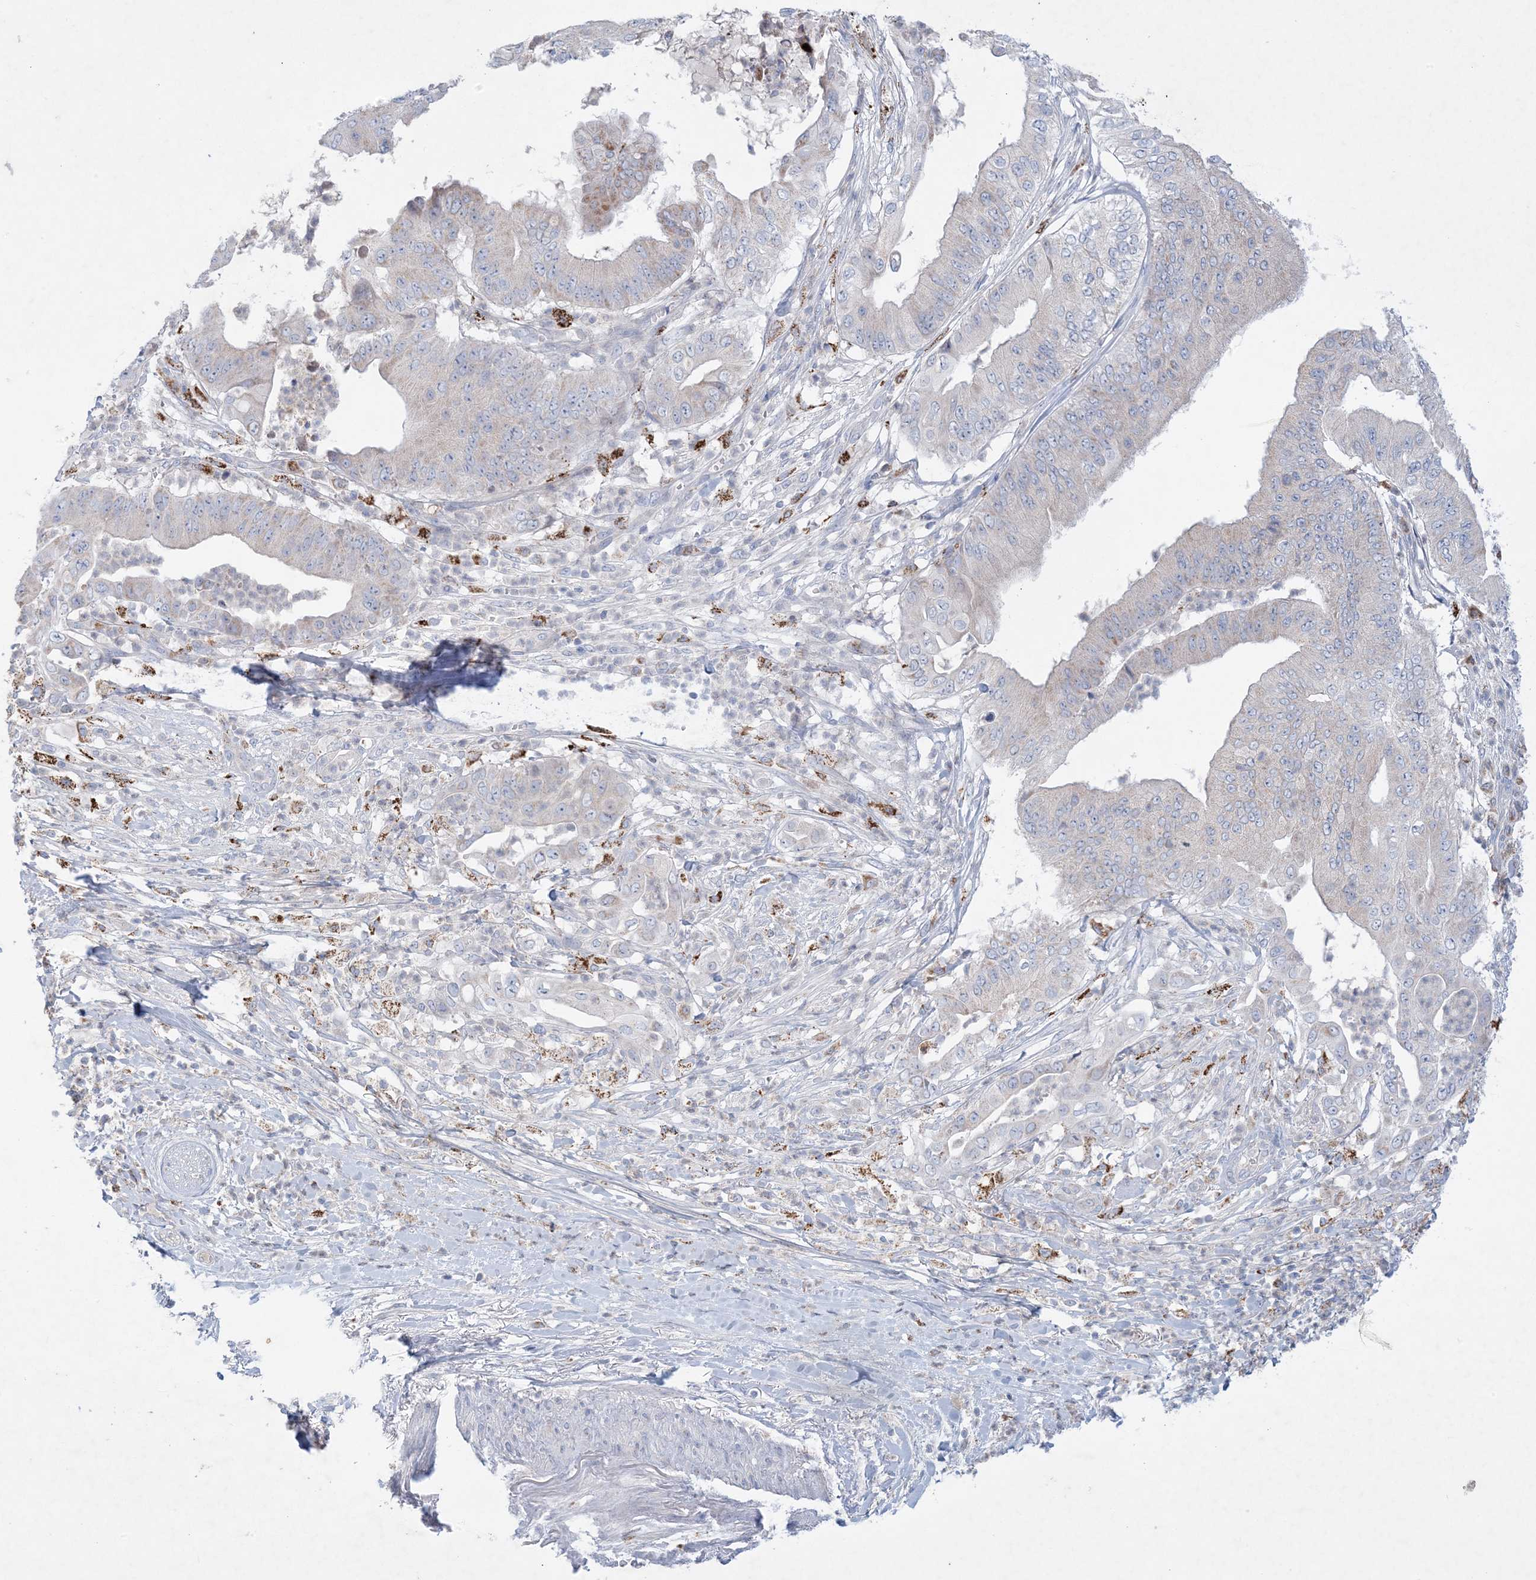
{"staining": {"intensity": "weak", "quantity": "<25%", "location": "cytoplasmic/membranous"}, "tissue": "pancreatic cancer", "cell_type": "Tumor cells", "image_type": "cancer", "snomed": [{"axis": "morphology", "description": "Adenocarcinoma, NOS"}, {"axis": "topography", "description": "Pancreas"}], "caption": "Histopathology image shows no significant protein staining in tumor cells of pancreatic cancer. The staining is performed using DAB brown chromogen with nuclei counter-stained in using hematoxylin.", "gene": "KCTD6", "patient": {"sex": "female", "age": 77}}